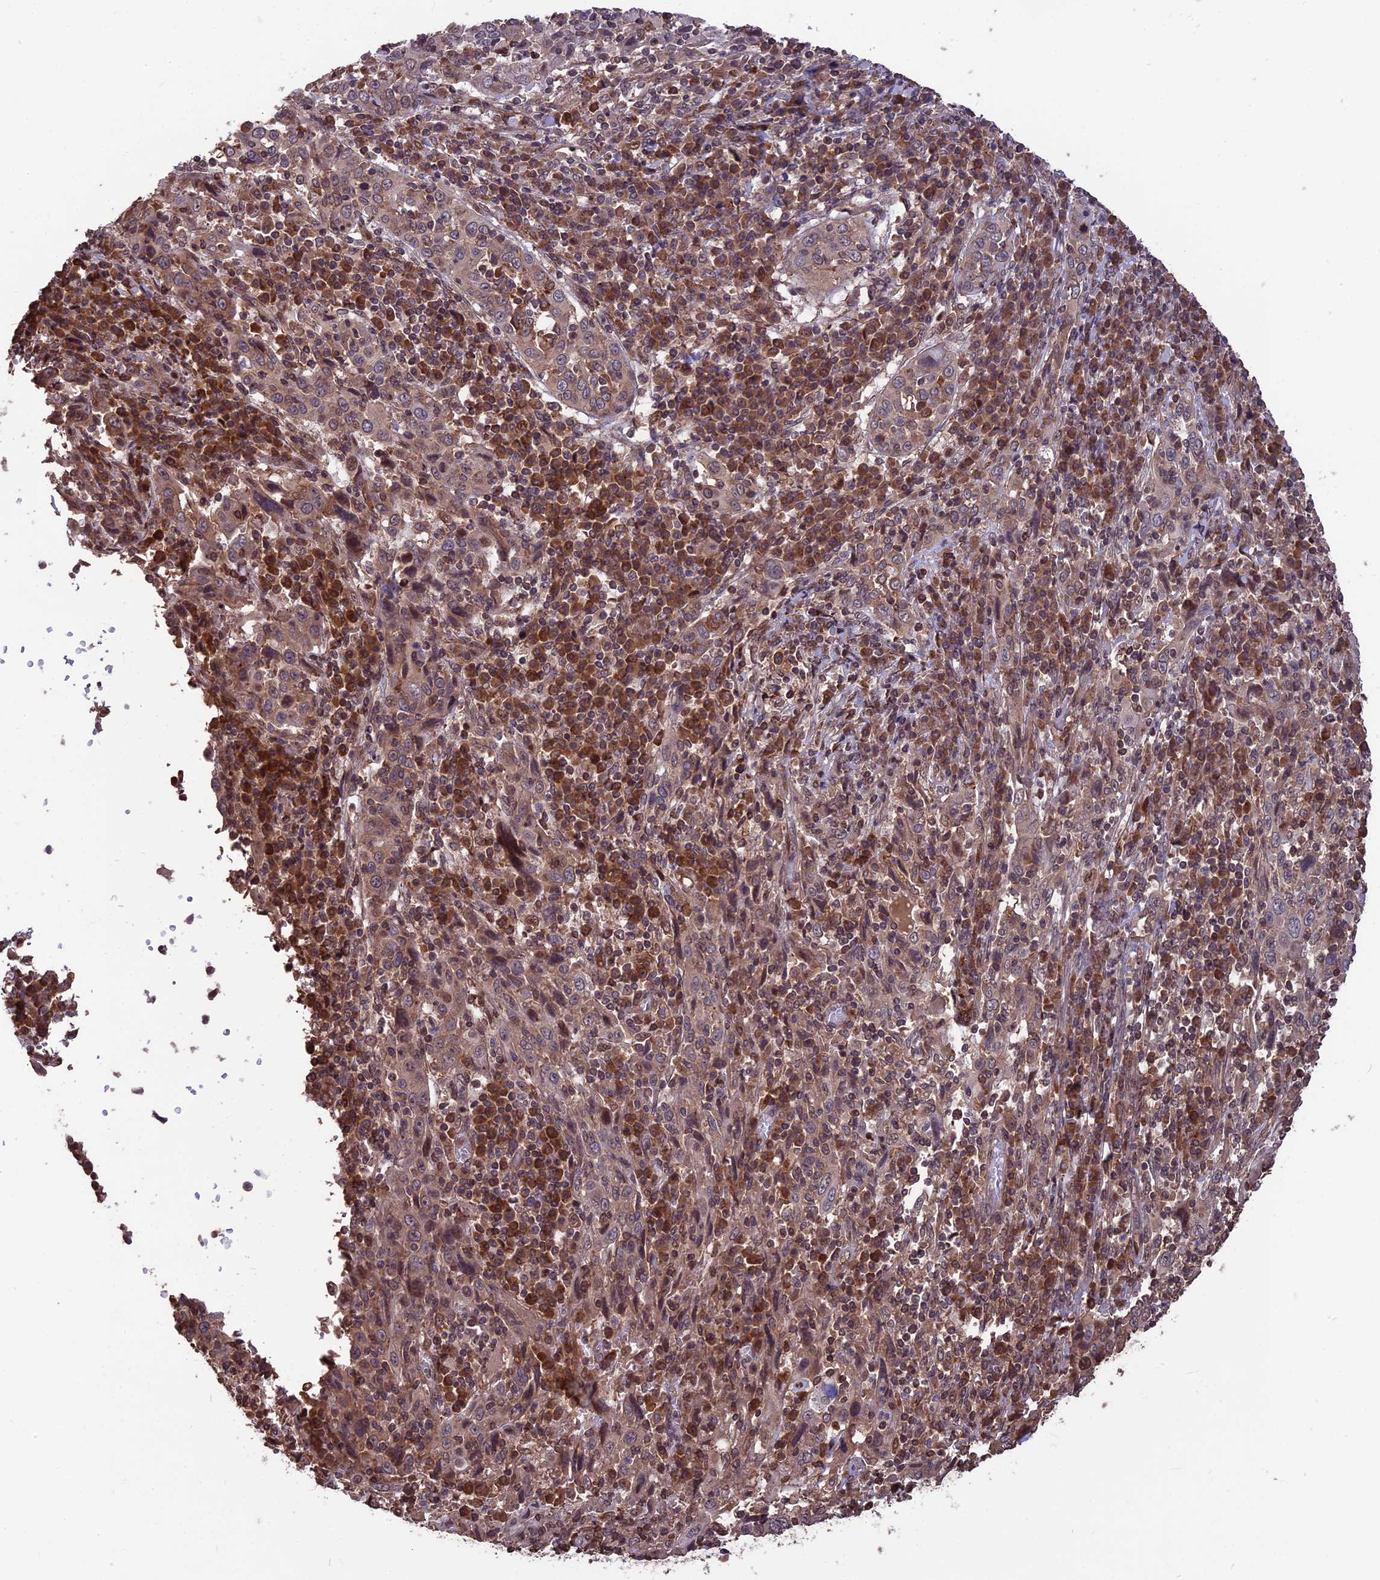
{"staining": {"intensity": "weak", "quantity": "25%-75%", "location": "cytoplasmic/membranous"}, "tissue": "cervical cancer", "cell_type": "Tumor cells", "image_type": "cancer", "snomed": [{"axis": "morphology", "description": "Squamous cell carcinoma, NOS"}, {"axis": "topography", "description": "Cervix"}], "caption": "IHC micrograph of human cervical squamous cell carcinoma stained for a protein (brown), which reveals low levels of weak cytoplasmic/membranous expression in about 25%-75% of tumor cells.", "gene": "ZNF598", "patient": {"sex": "female", "age": 46}}